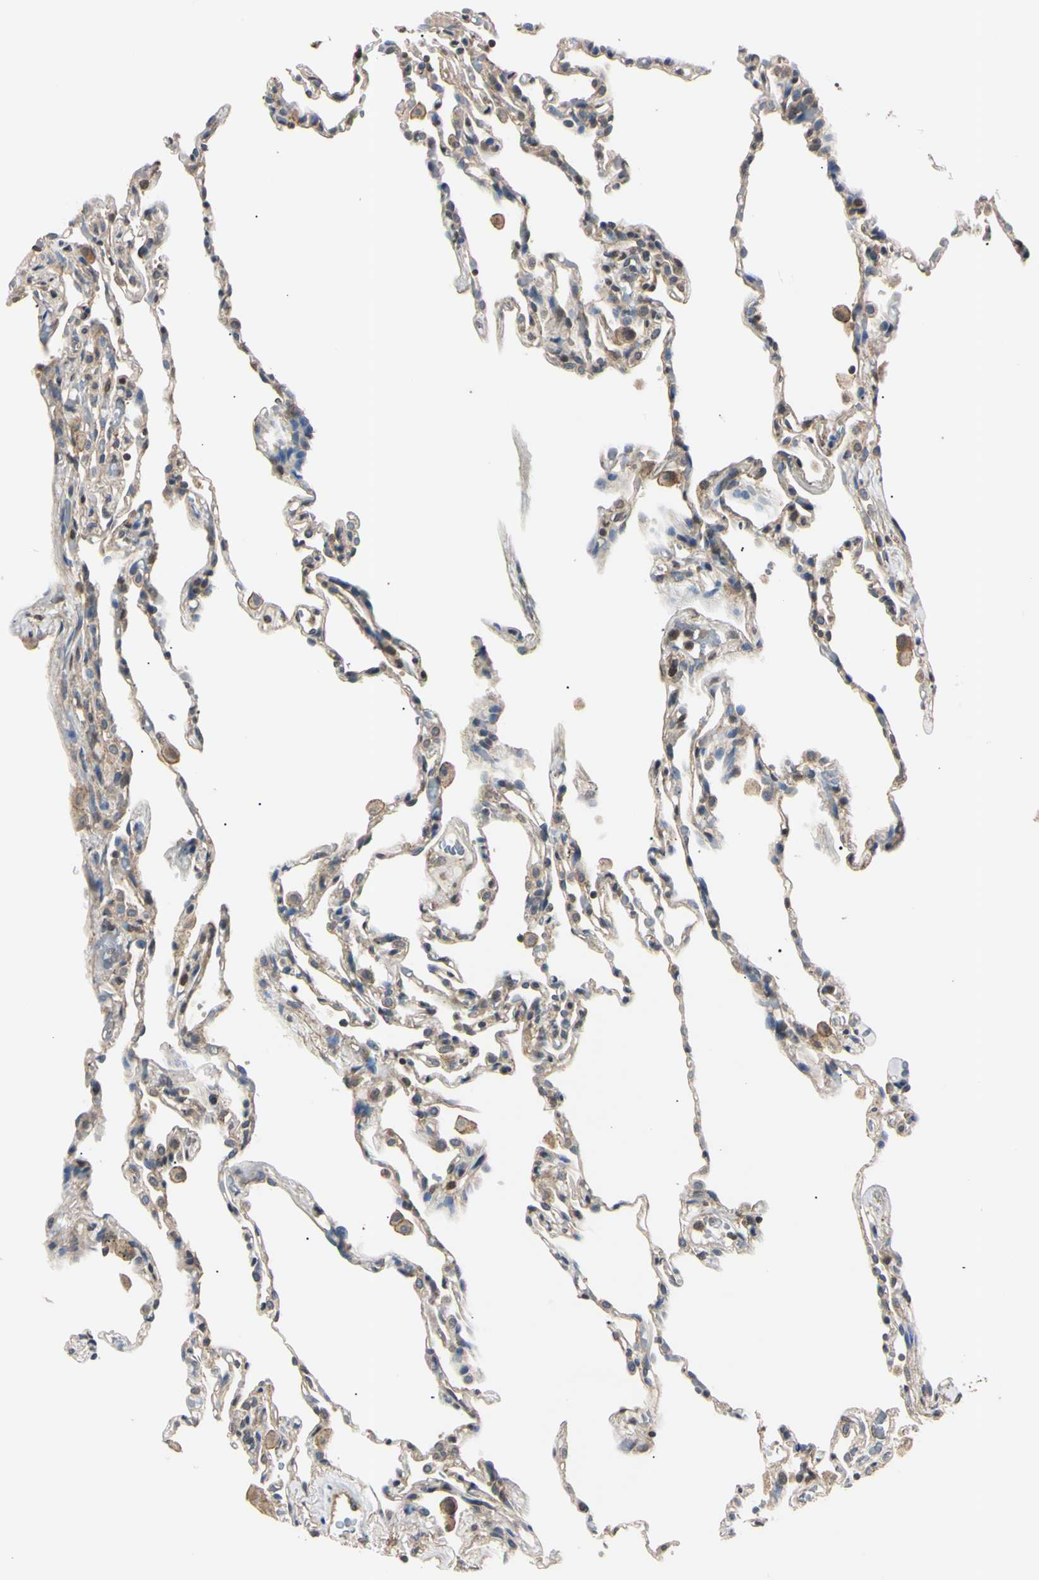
{"staining": {"intensity": "weak", "quantity": "<25%", "location": "cytoplasmic/membranous"}, "tissue": "lung", "cell_type": "Alveolar cells", "image_type": "normal", "snomed": [{"axis": "morphology", "description": "Normal tissue, NOS"}, {"axis": "topography", "description": "Lung"}], "caption": "Alveolar cells show no significant expression in unremarkable lung.", "gene": "EPN1", "patient": {"sex": "male", "age": 59}}